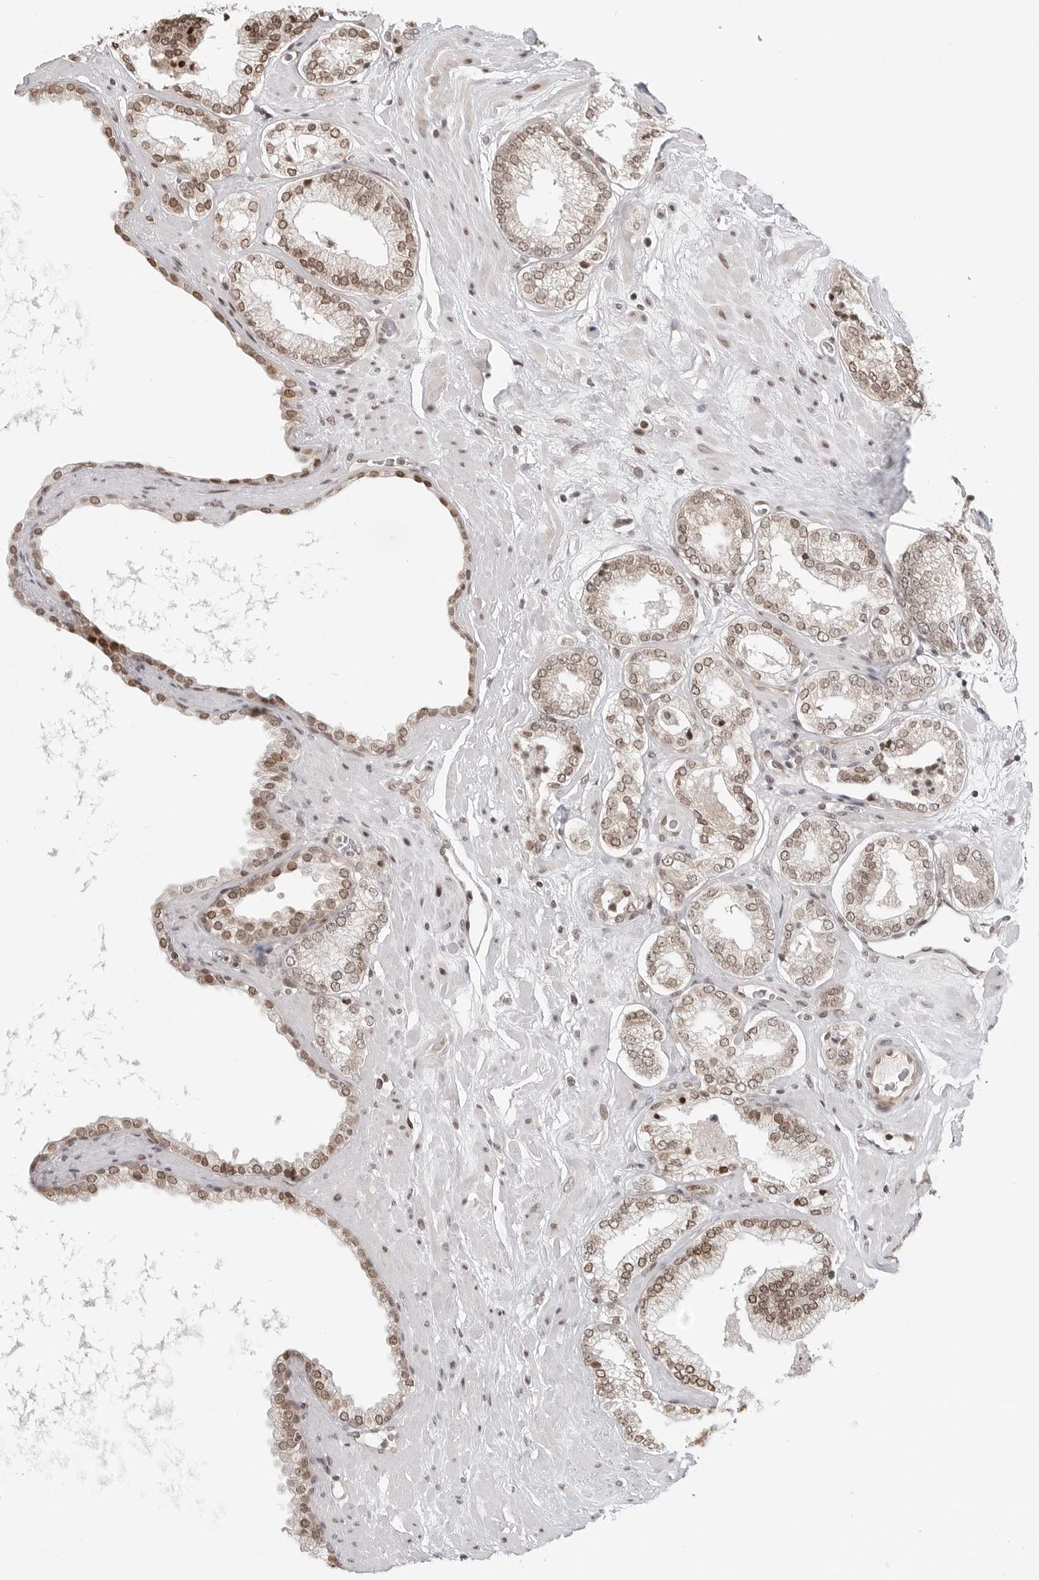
{"staining": {"intensity": "weak", "quantity": ">75%", "location": "nuclear"}, "tissue": "prostate cancer", "cell_type": "Tumor cells", "image_type": "cancer", "snomed": [{"axis": "morphology", "description": "Adenocarcinoma, Low grade"}, {"axis": "topography", "description": "Prostate"}], "caption": "A low amount of weak nuclear positivity is identified in about >75% of tumor cells in prostate cancer (low-grade adenocarcinoma) tissue. (DAB = brown stain, brightfield microscopy at high magnification).", "gene": "C8orf33", "patient": {"sex": "male", "age": 62}}